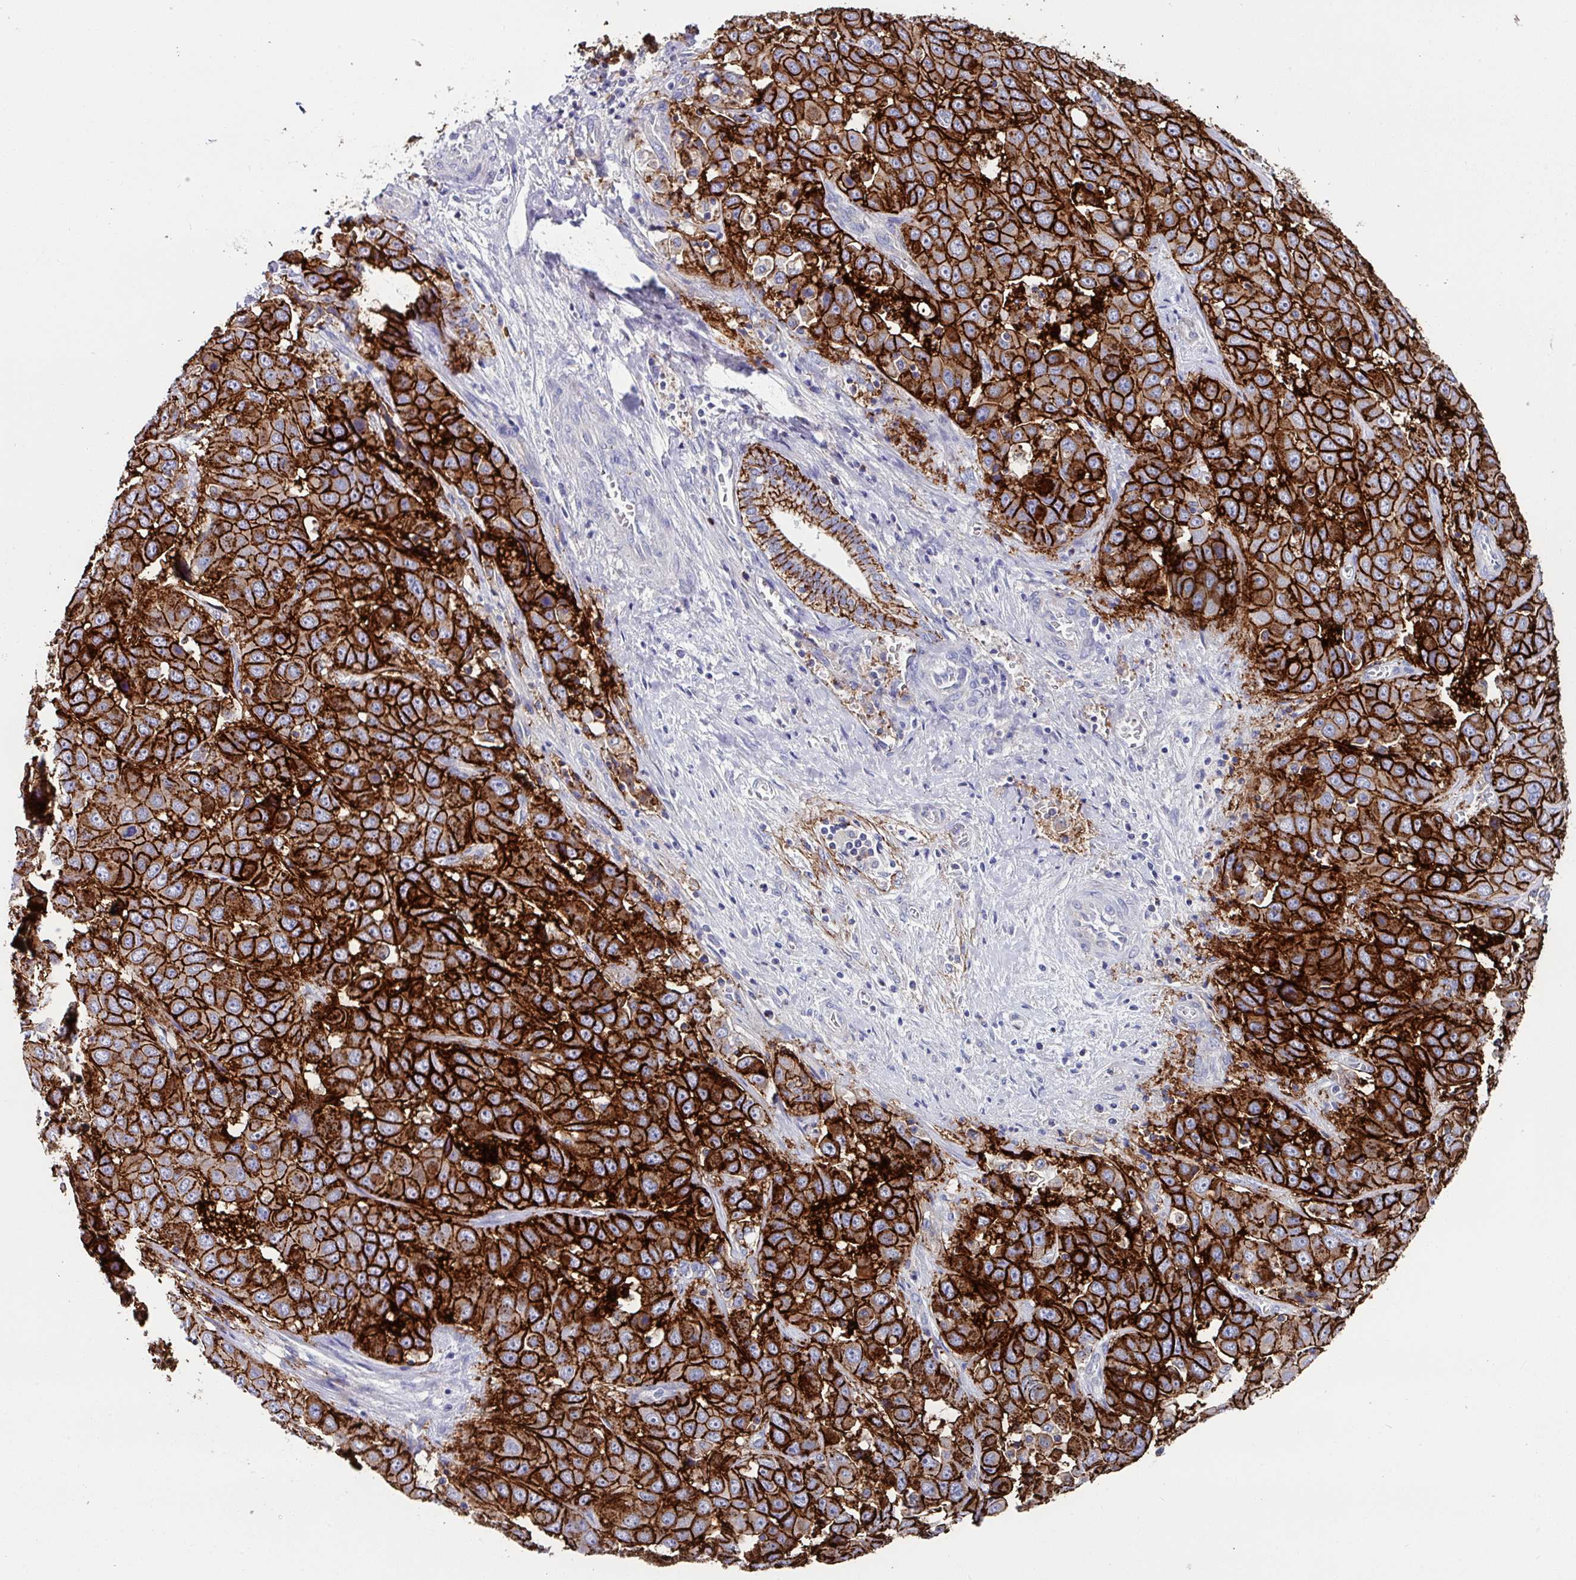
{"staining": {"intensity": "strong", "quantity": ">75%", "location": "cytoplasmic/membranous"}, "tissue": "liver cancer", "cell_type": "Tumor cells", "image_type": "cancer", "snomed": [{"axis": "morphology", "description": "Cholangiocarcinoma"}, {"axis": "topography", "description": "Liver"}], "caption": "High-magnification brightfield microscopy of cholangiocarcinoma (liver) stained with DAB (3,3'-diaminobenzidine) (brown) and counterstained with hematoxylin (blue). tumor cells exhibit strong cytoplasmic/membranous expression is appreciated in approximately>75% of cells.", "gene": "CLDN1", "patient": {"sex": "female", "age": 52}}